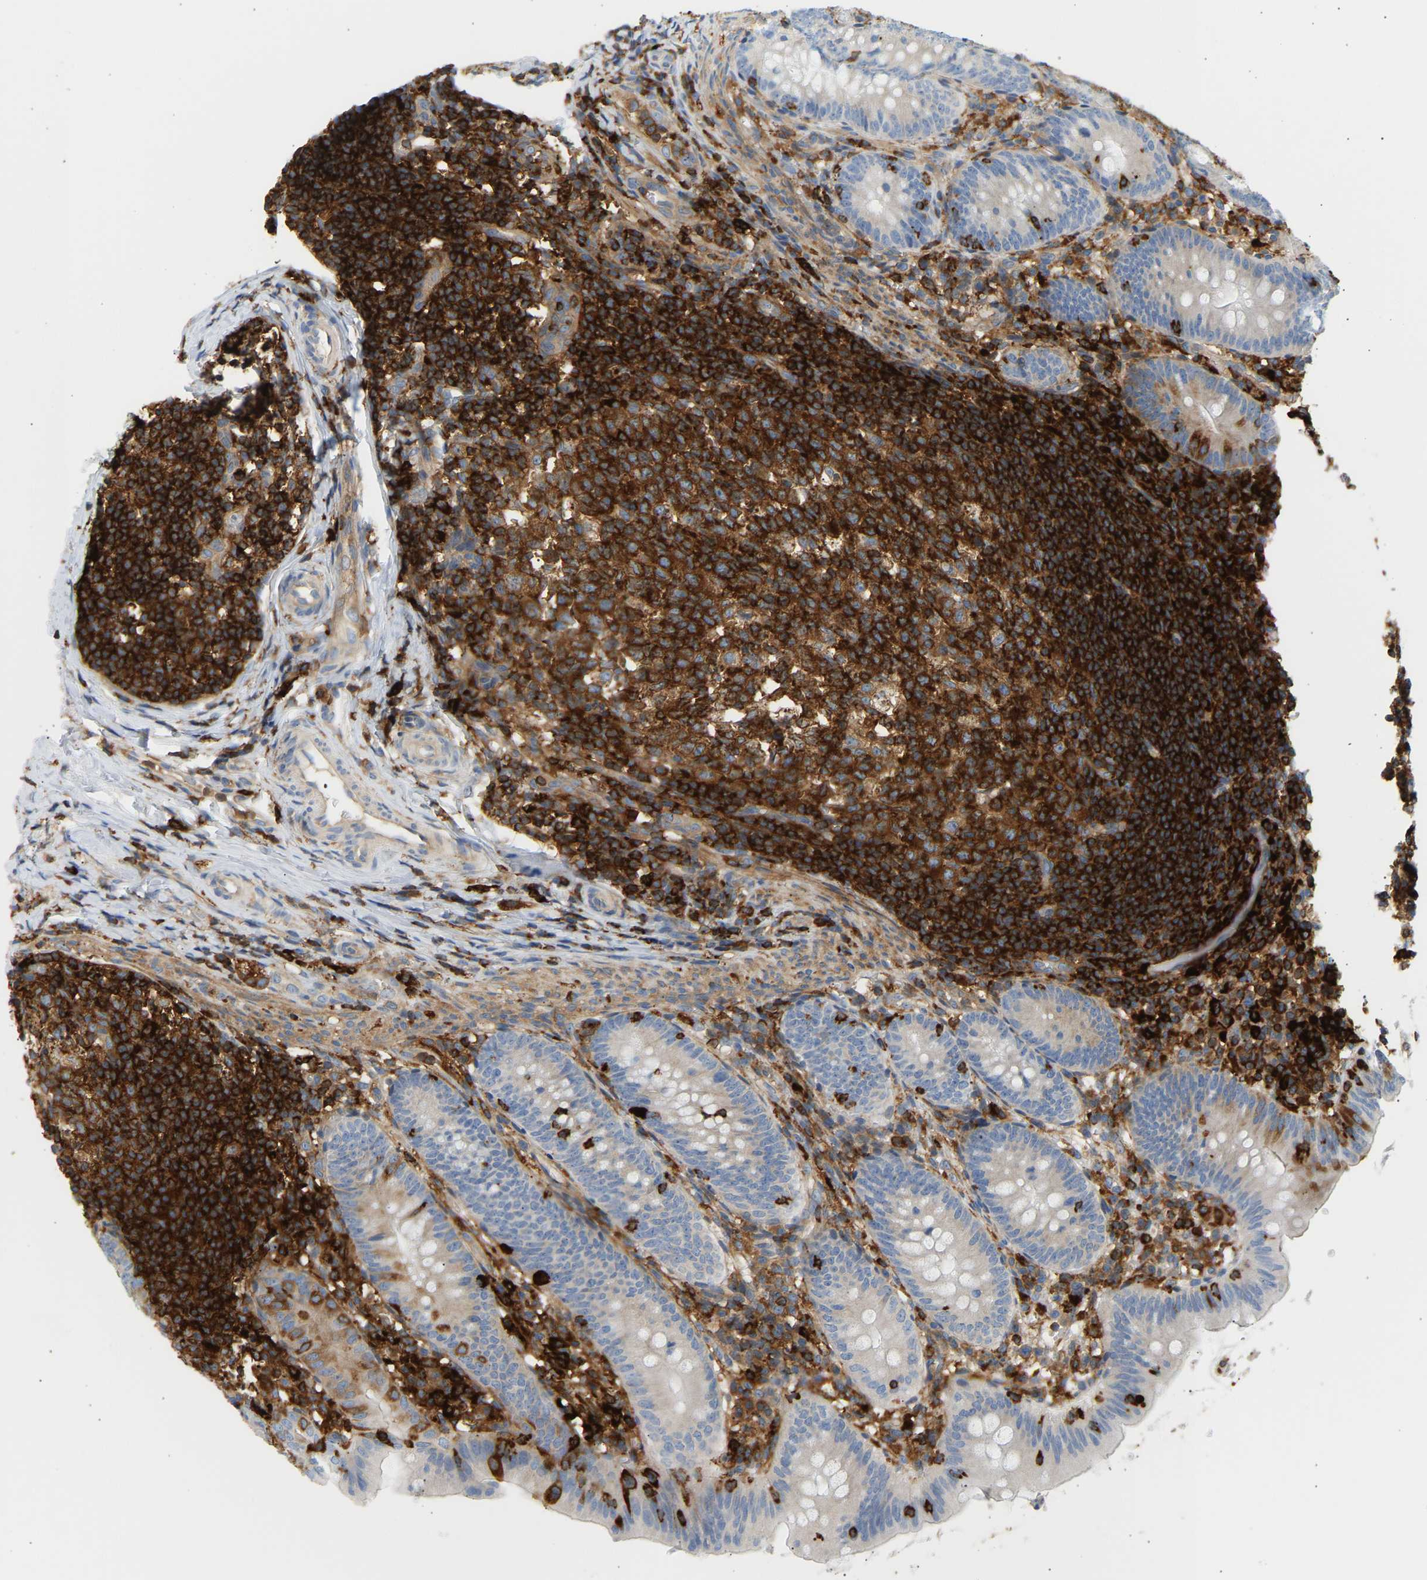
{"staining": {"intensity": "negative", "quantity": "none", "location": "none"}, "tissue": "appendix", "cell_type": "Glandular cells", "image_type": "normal", "snomed": [{"axis": "morphology", "description": "Normal tissue, NOS"}, {"axis": "topography", "description": "Appendix"}], "caption": "This is a micrograph of IHC staining of unremarkable appendix, which shows no expression in glandular cells. (Brightfield microscopy of DAB immunohistochemistry at high magnification).", "gene": "FNBP1", "patient": {"sex": "male", "age": 1}}